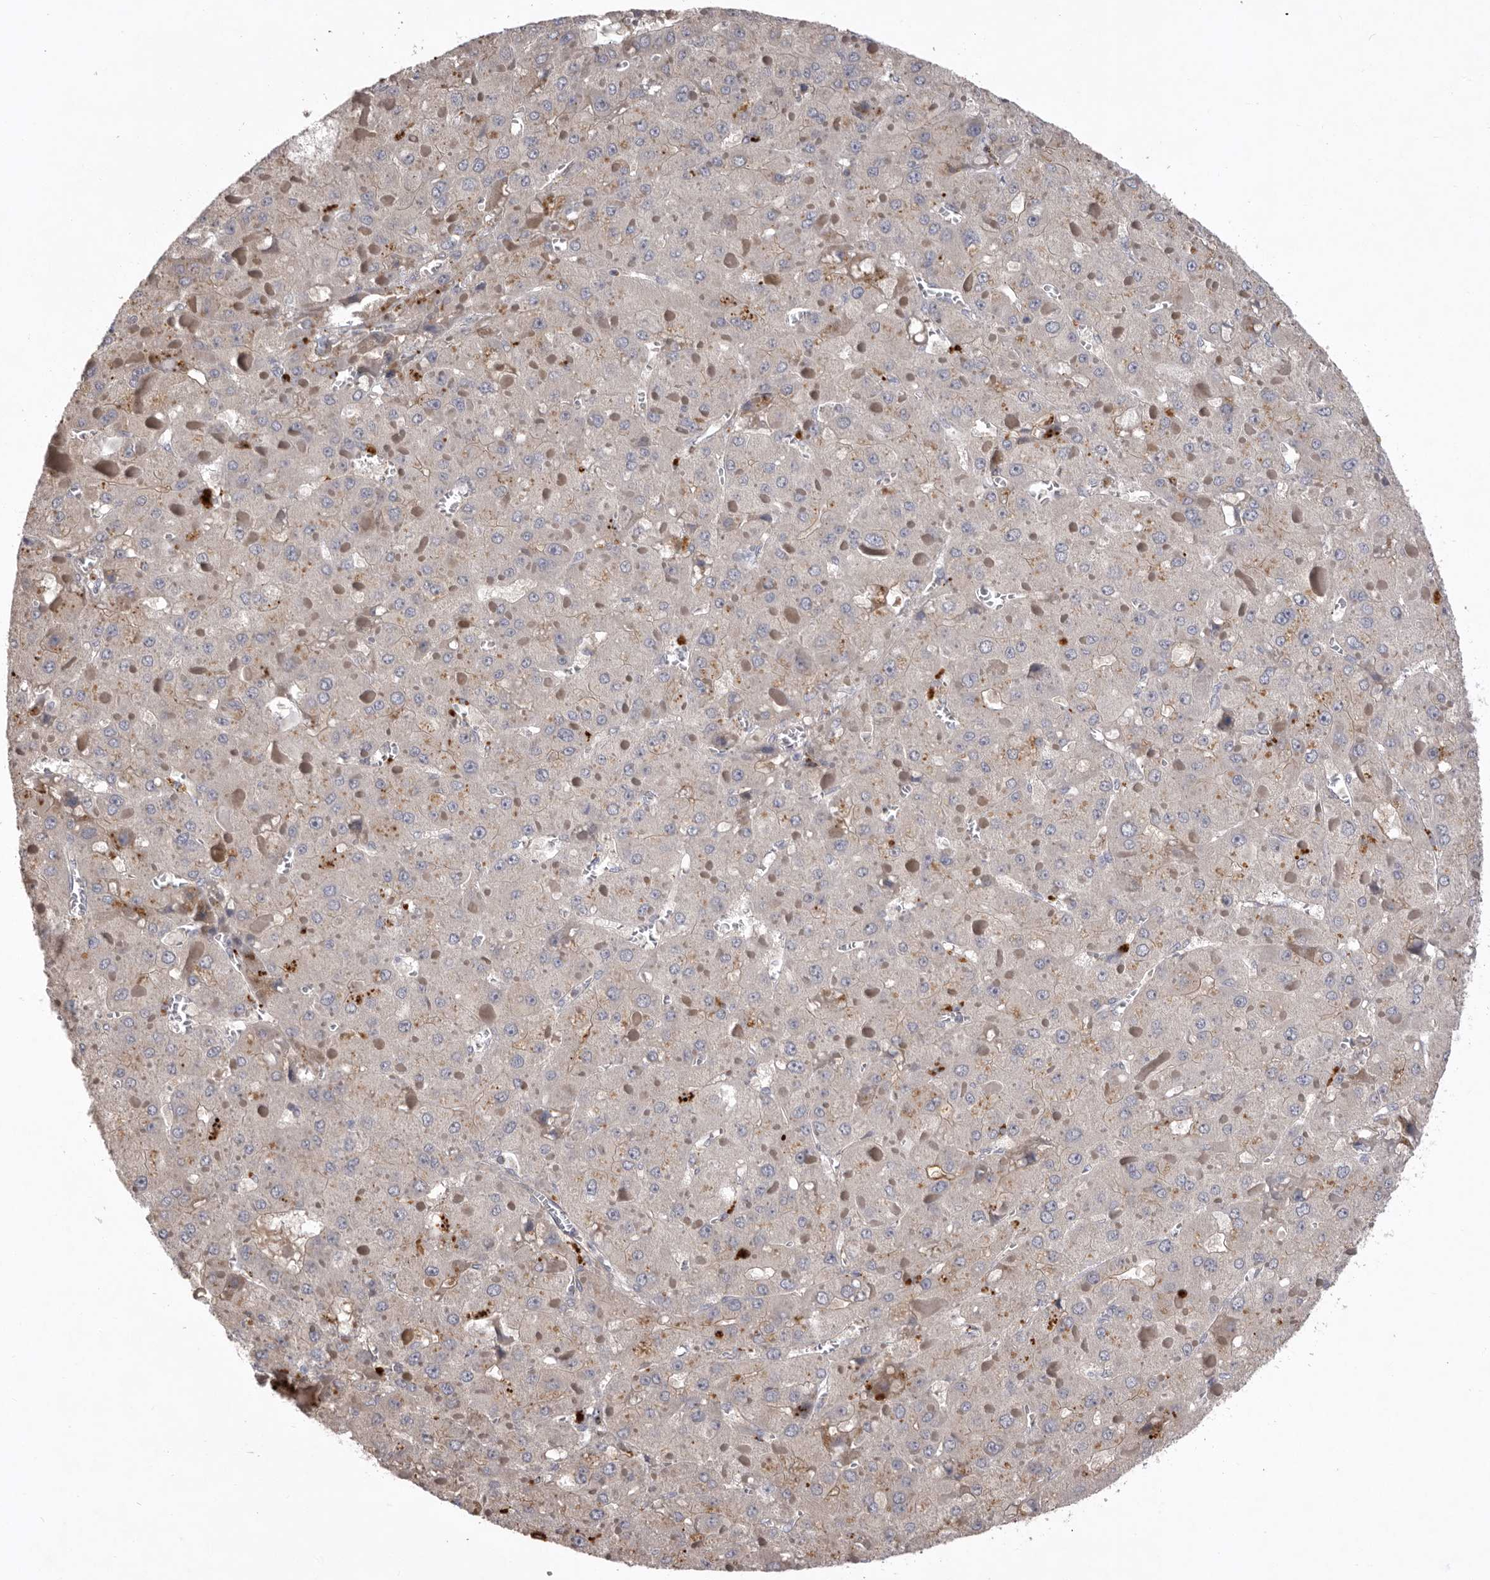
{"staining": {"intensity": "negative", "quantity": "none", "location": "none"}, "tissue": "liver cancer", "cell_type": "Tumor cells", "image_type": "cancer", "snomed": [{"axis": "morphology", "description": "Carcinoma, Hepatocellular, NOS"}, {"axis": "topography", "description": "Liver"}], "caption": "The immunohistochemistry (IHC) micrograph has no significant expression in tumor cells of liver cancer (hepatocellular carcinoma) tissue.", "gene": "WDR47", "patient": {"sex": "female", "age": 73}}